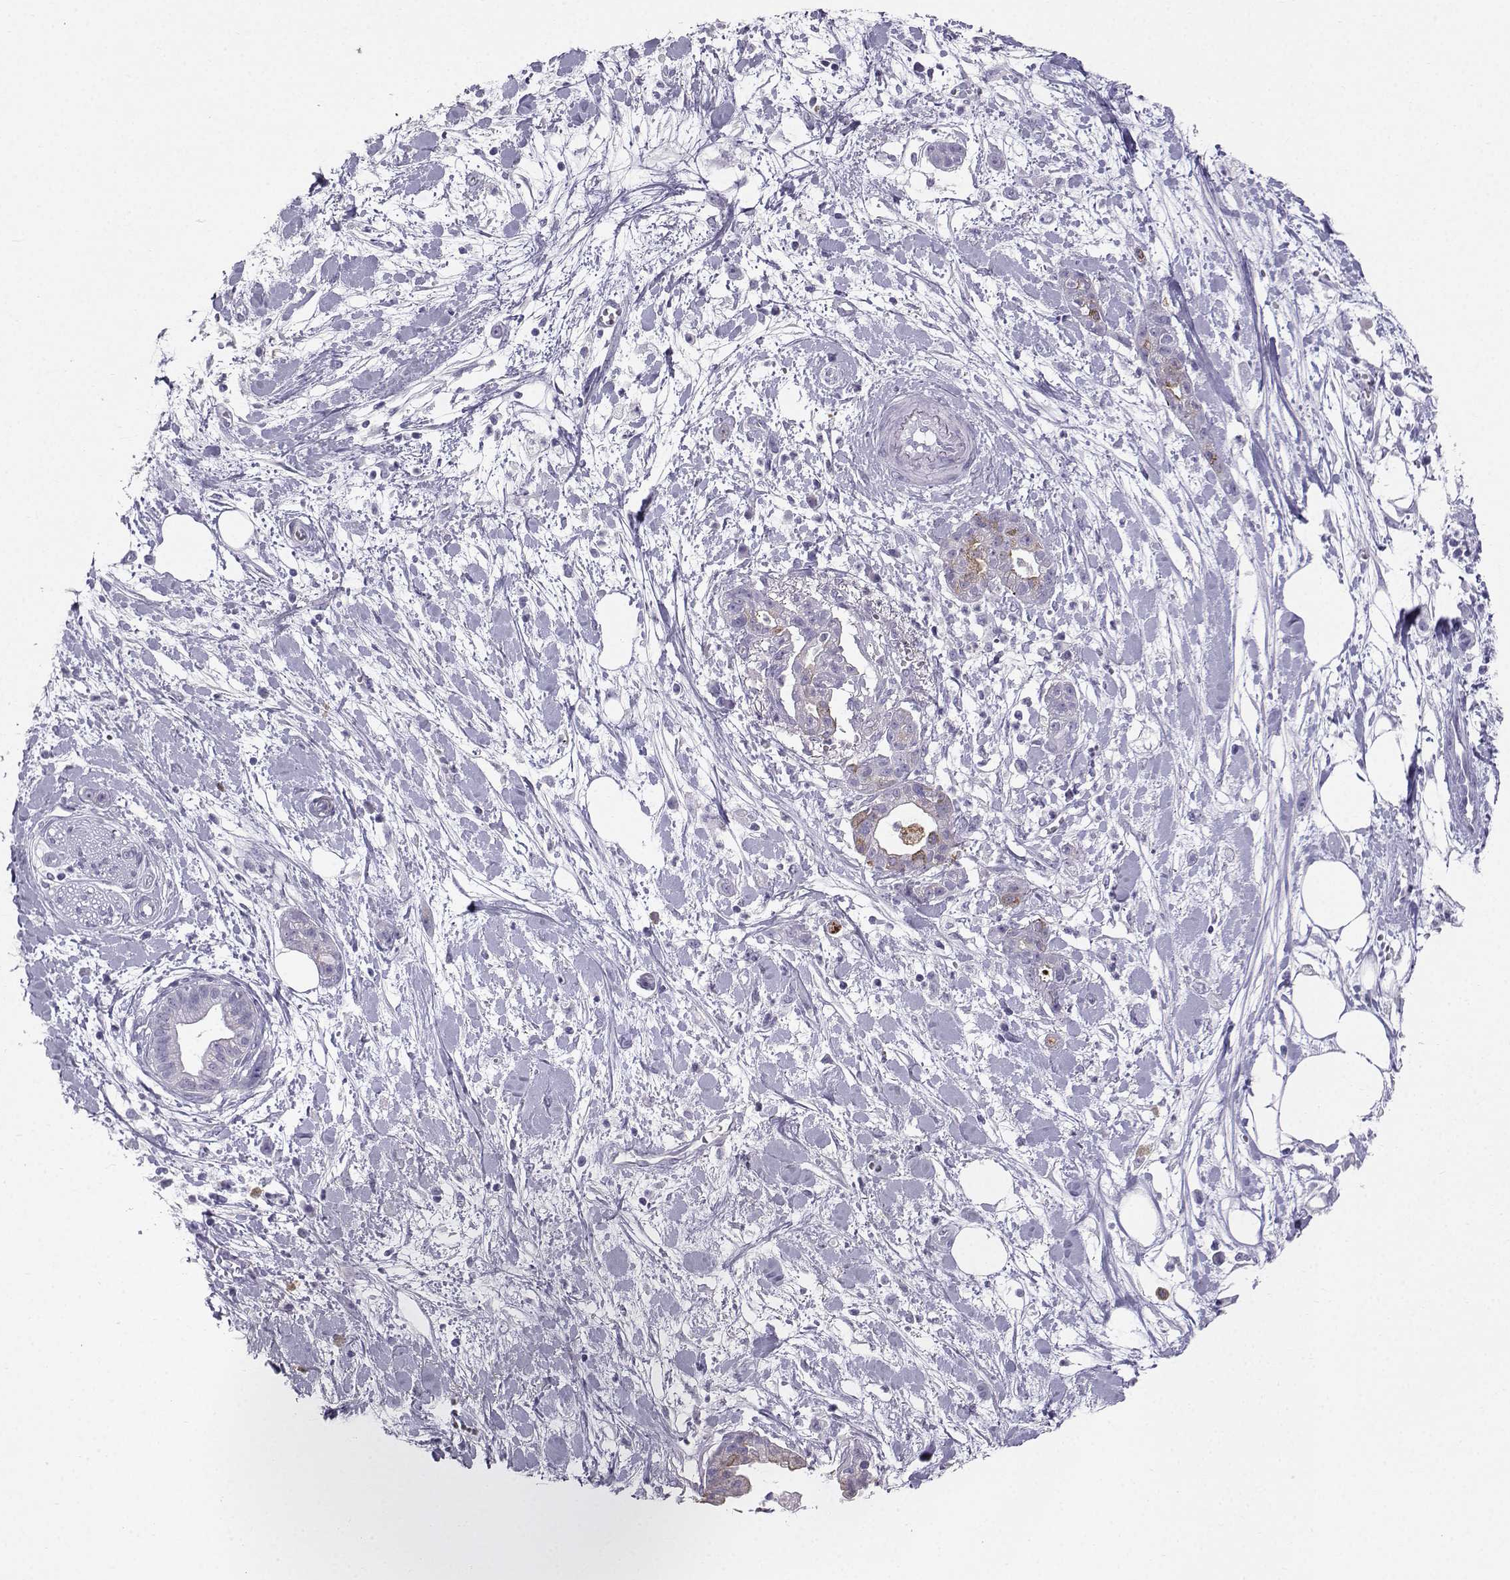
{"staining": {"intensity": "negative", "quantity": "none", "location": "none"}, "tissue": "pancreatic cancer", "cell_type": "Tumor cells", "image_type": "cancer", "snomed": [{"axis": "morphology", "description": "Normal tissue, NOS"}, {"axis": "morphology", "description": "Adenocarcinoma, NOS"}, {"axis": "topography", "description": "Lymph node"}, {"axis": "topography", "description": "Pancreas"}], "caption": "Protein analysis of adenocarcinoma (pancreatic) exhibits no significant staining in tumor cells. Nuclei are stained in blue.", "gene": "IQCD", "patient": {"sex": "female", "age": 58}}